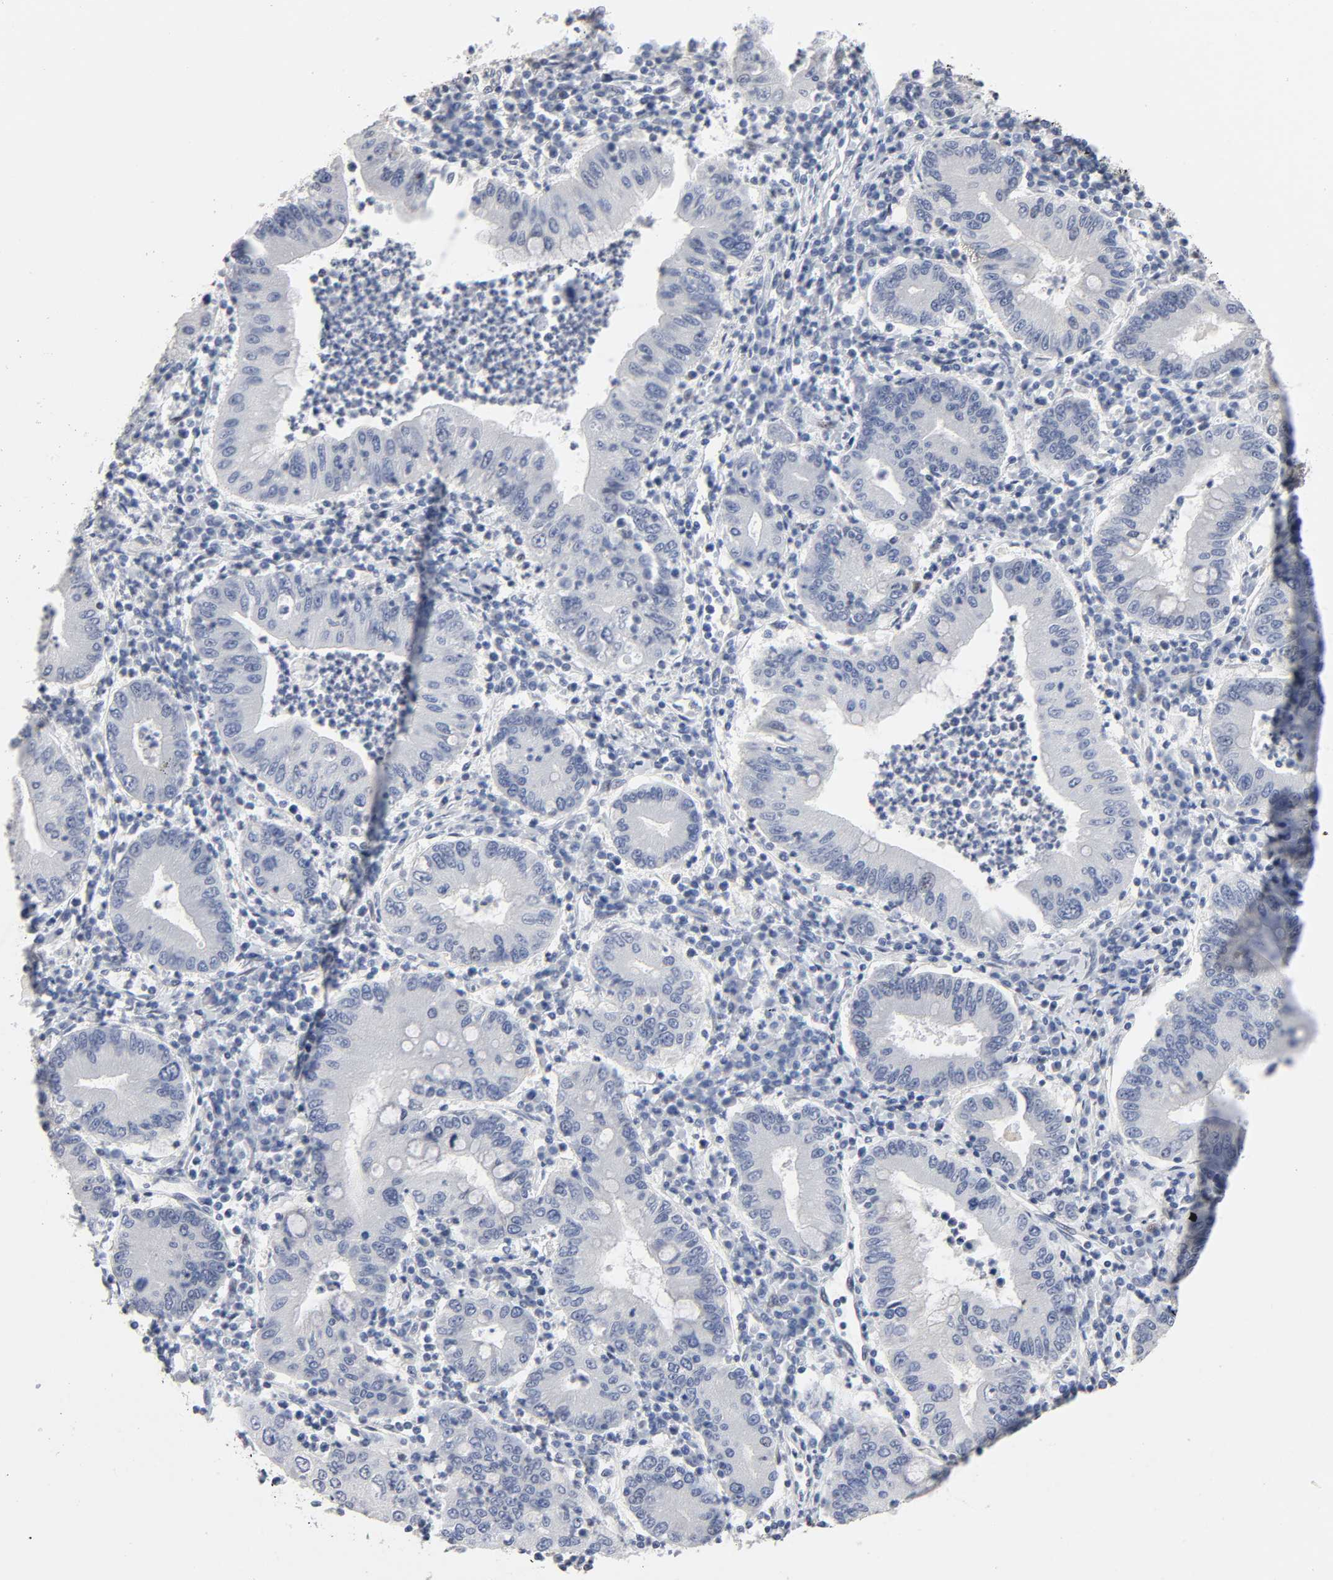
{"staining": {"intensity": "negative", "quantity": "none", "location": "none"}, "tissue": "stomach cancer", "cell_type": "Tumor cells", "image_type": "cancer", "snomed": [{"axis": "morphology", "description": "Normal tissue, NOS"}, {"axis": "morphology", "description": "Adenocarcinoma, NOS"}, {"axis": "topography", "description": "Esophagus"}, {"axis": "topography", "description": "Stomach, upper"}, {"axis": "topography", "description": "Peripheral nerve tissue"}], "caption": "Human stomach adenocarcinoma stained for a protein using IHC shows no expression in tumor cells.", "gene": "STK38", "patient": {"sex": "male", "age": 62}}